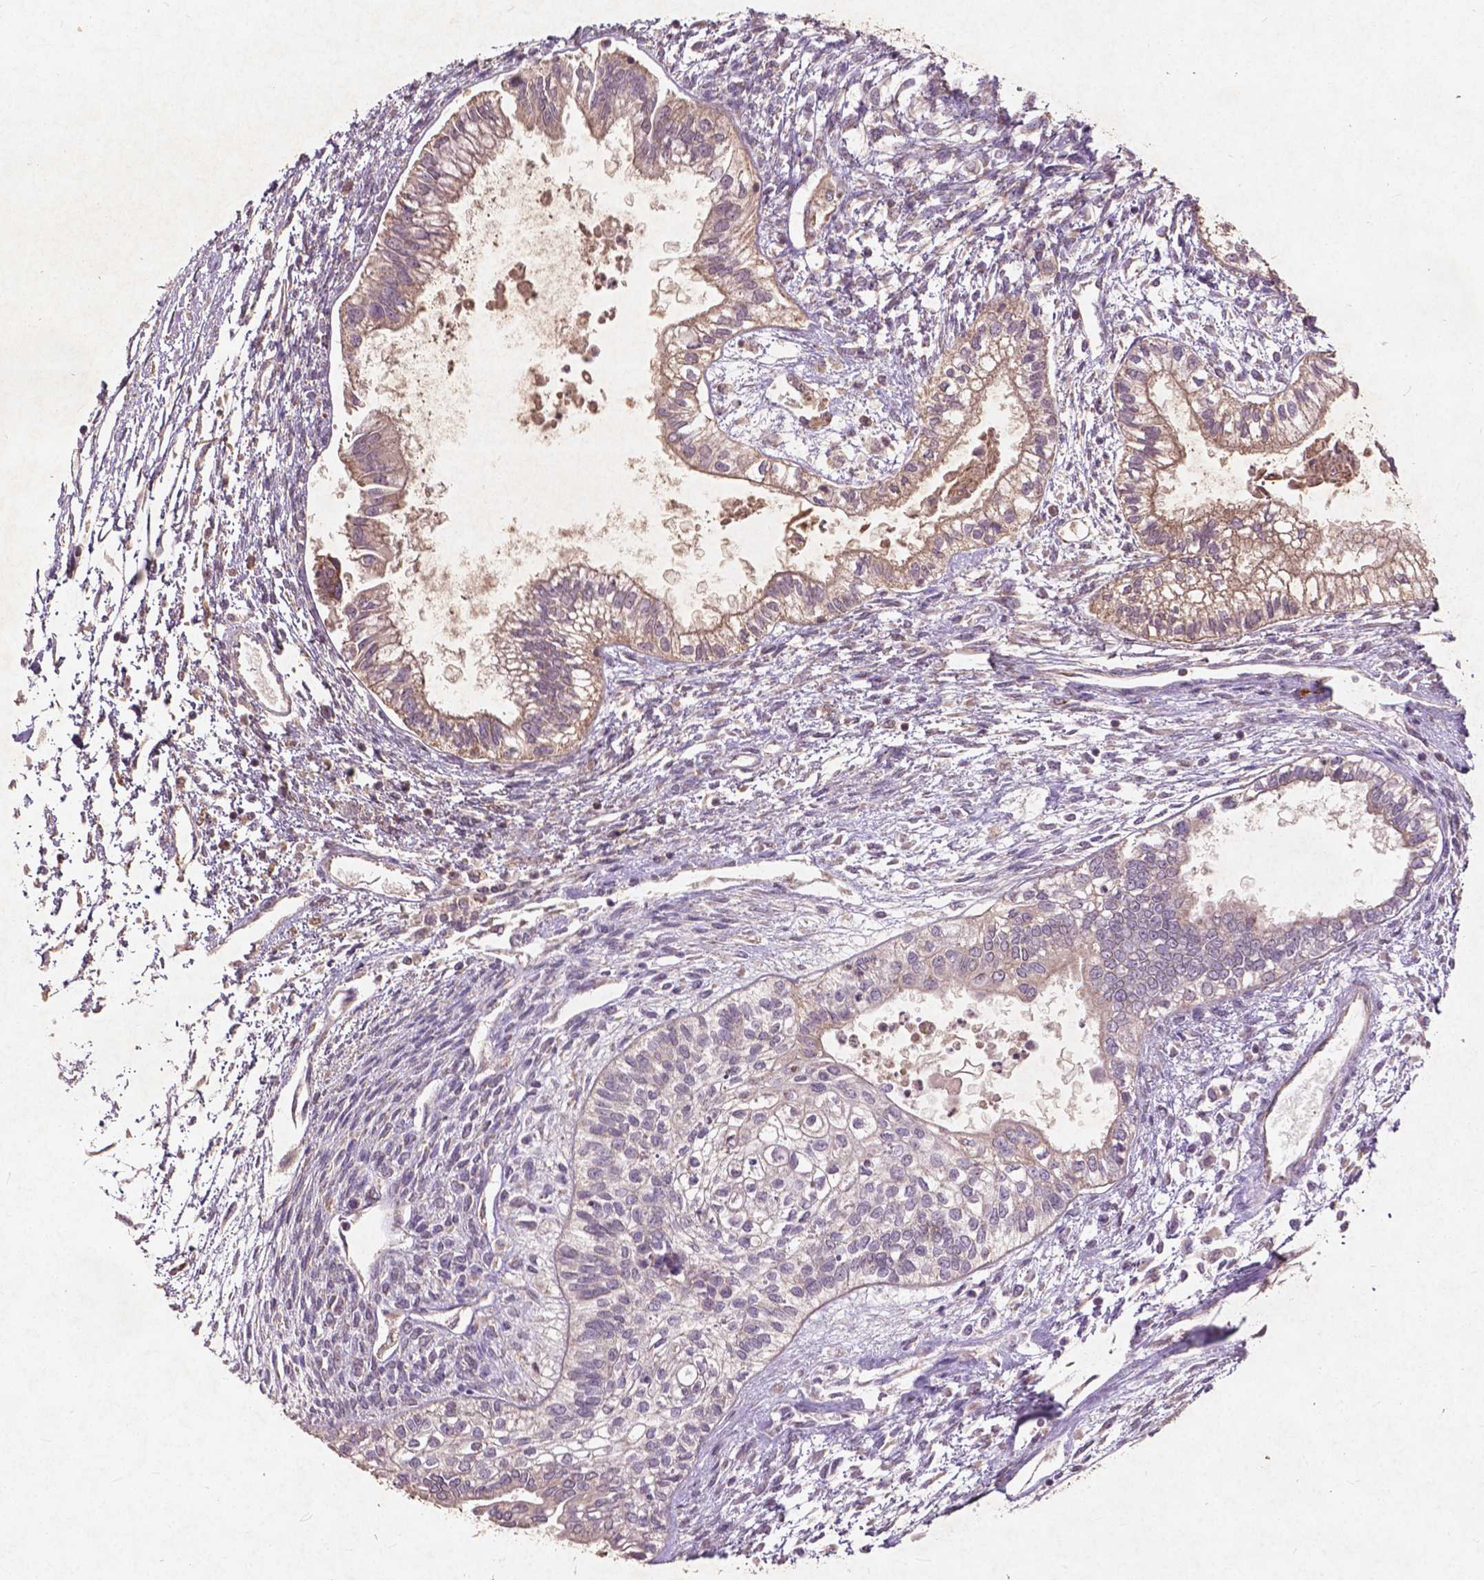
{"staining": {"intensity": "moderate", "quantity": "25%-75%", "location": "cytoplasmic/membranous"}, "tissue": "testis cancer", "cell_type": "Tumor cells", "image_type": "cancer", "snomed": [{"axis": "morphology", "description": "Carcinoma, Embryonal, NOS"}, {"axis": "topography", "description": "Testis"}], "caption": "A high-resolution histopathology image shows immunohistochemistry staining of testis embryonal carcinoma, which displays moderate cytoplasmic/membranous staining in about 25%-75% of tumor cells.", "gene": "ST6GALNAC5", "patient": {"sex": "male", "age": 37}}